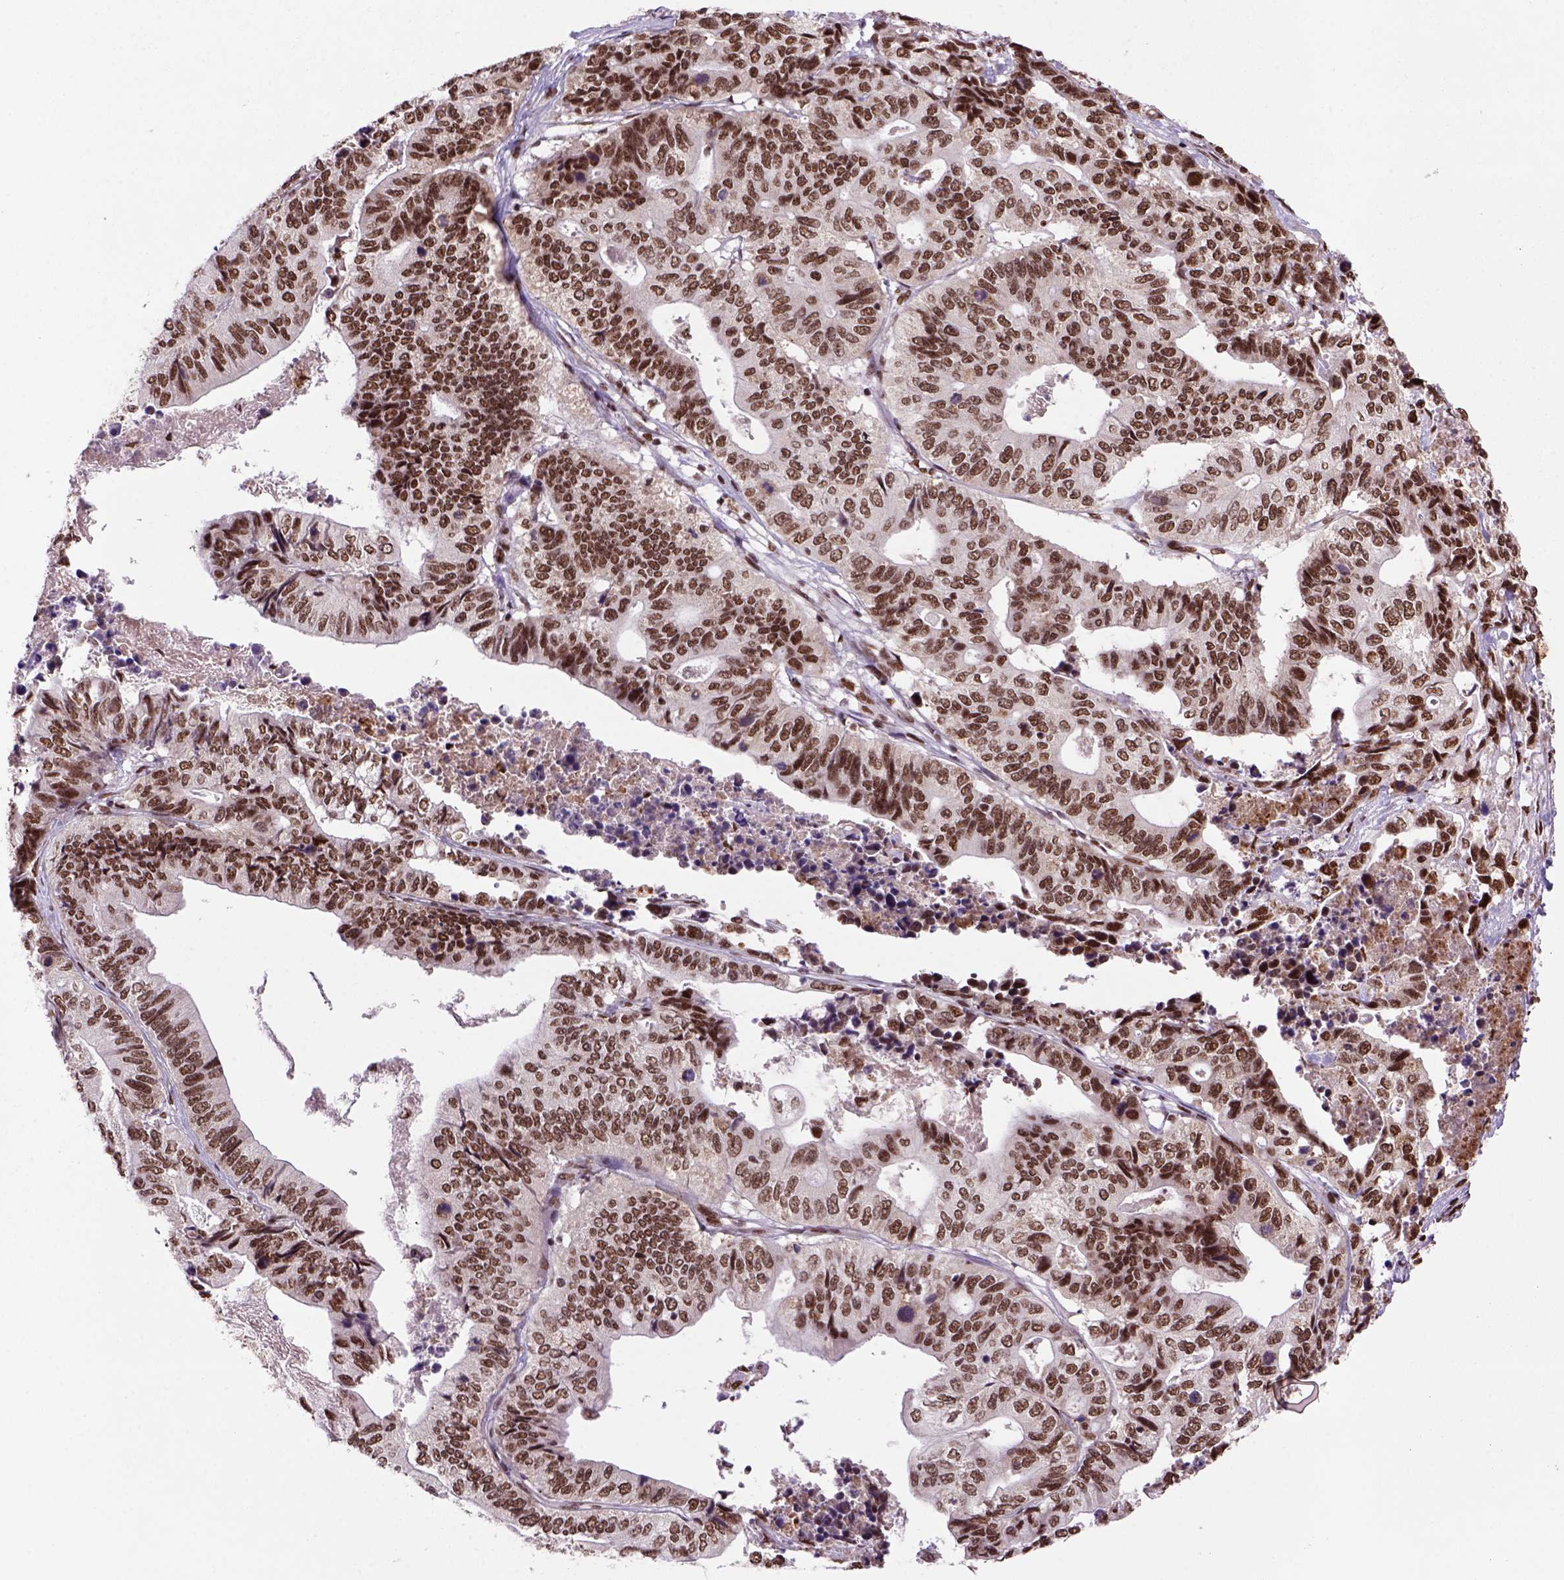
{"staining": {"intensity": "moderate", "quantity": ">75%", "location": "nuclear"}, "tissue": "stomach cancer", "cell_type": "Tumor cells", "image_type": "cancer", "snomed": [{"axis": "morphology", "description": "Adenocarcinoma, NOS"}, {"axis": "topography", "description": "Stomach, upper"}], "caption": "Stomach adenocarcinoma was stained to show a protein in brown. There is medium levels of moderate nuclear positivity in about >75% of tumor cells.", "gene": "NSMCE2", "patient": {"sex": "female", "age": 67}}